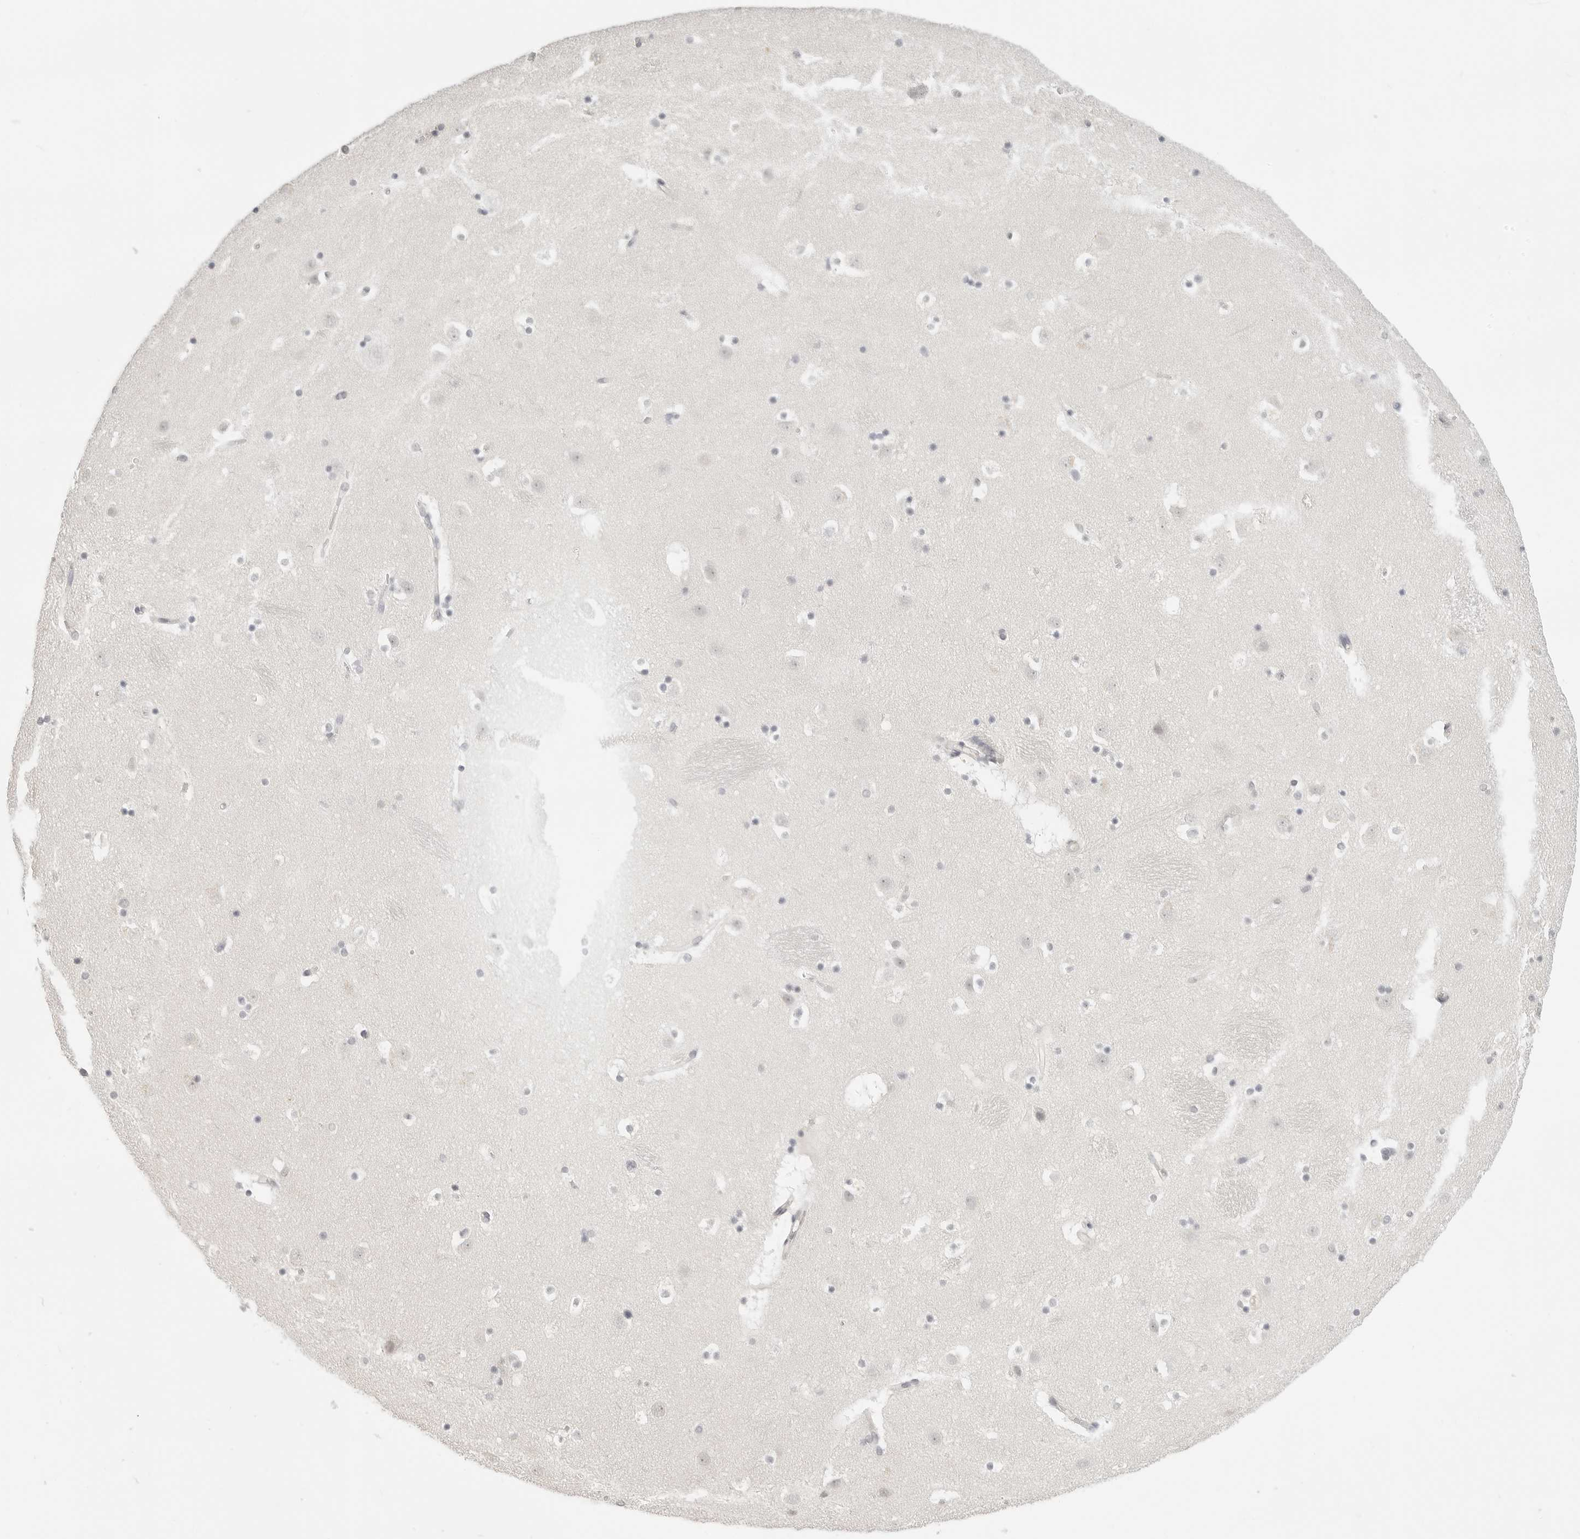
{"staining": {"intensity": "negative", "quantity": "none", "location": "none"}, "tissue": "caudate", "cell_type": "Glial cells", "image_type": "normal", "snomed": [{"axis": "morphology", "description": "Normal tissue, NOS"}, {"axis": "topography", "description": "Lateral ventricle wall"}], "caption": "Glial cells show no significant protein positivity in unremarkable caudate.", "gene": "KLK11", "patient": {"sex": "male", "age": 45}}